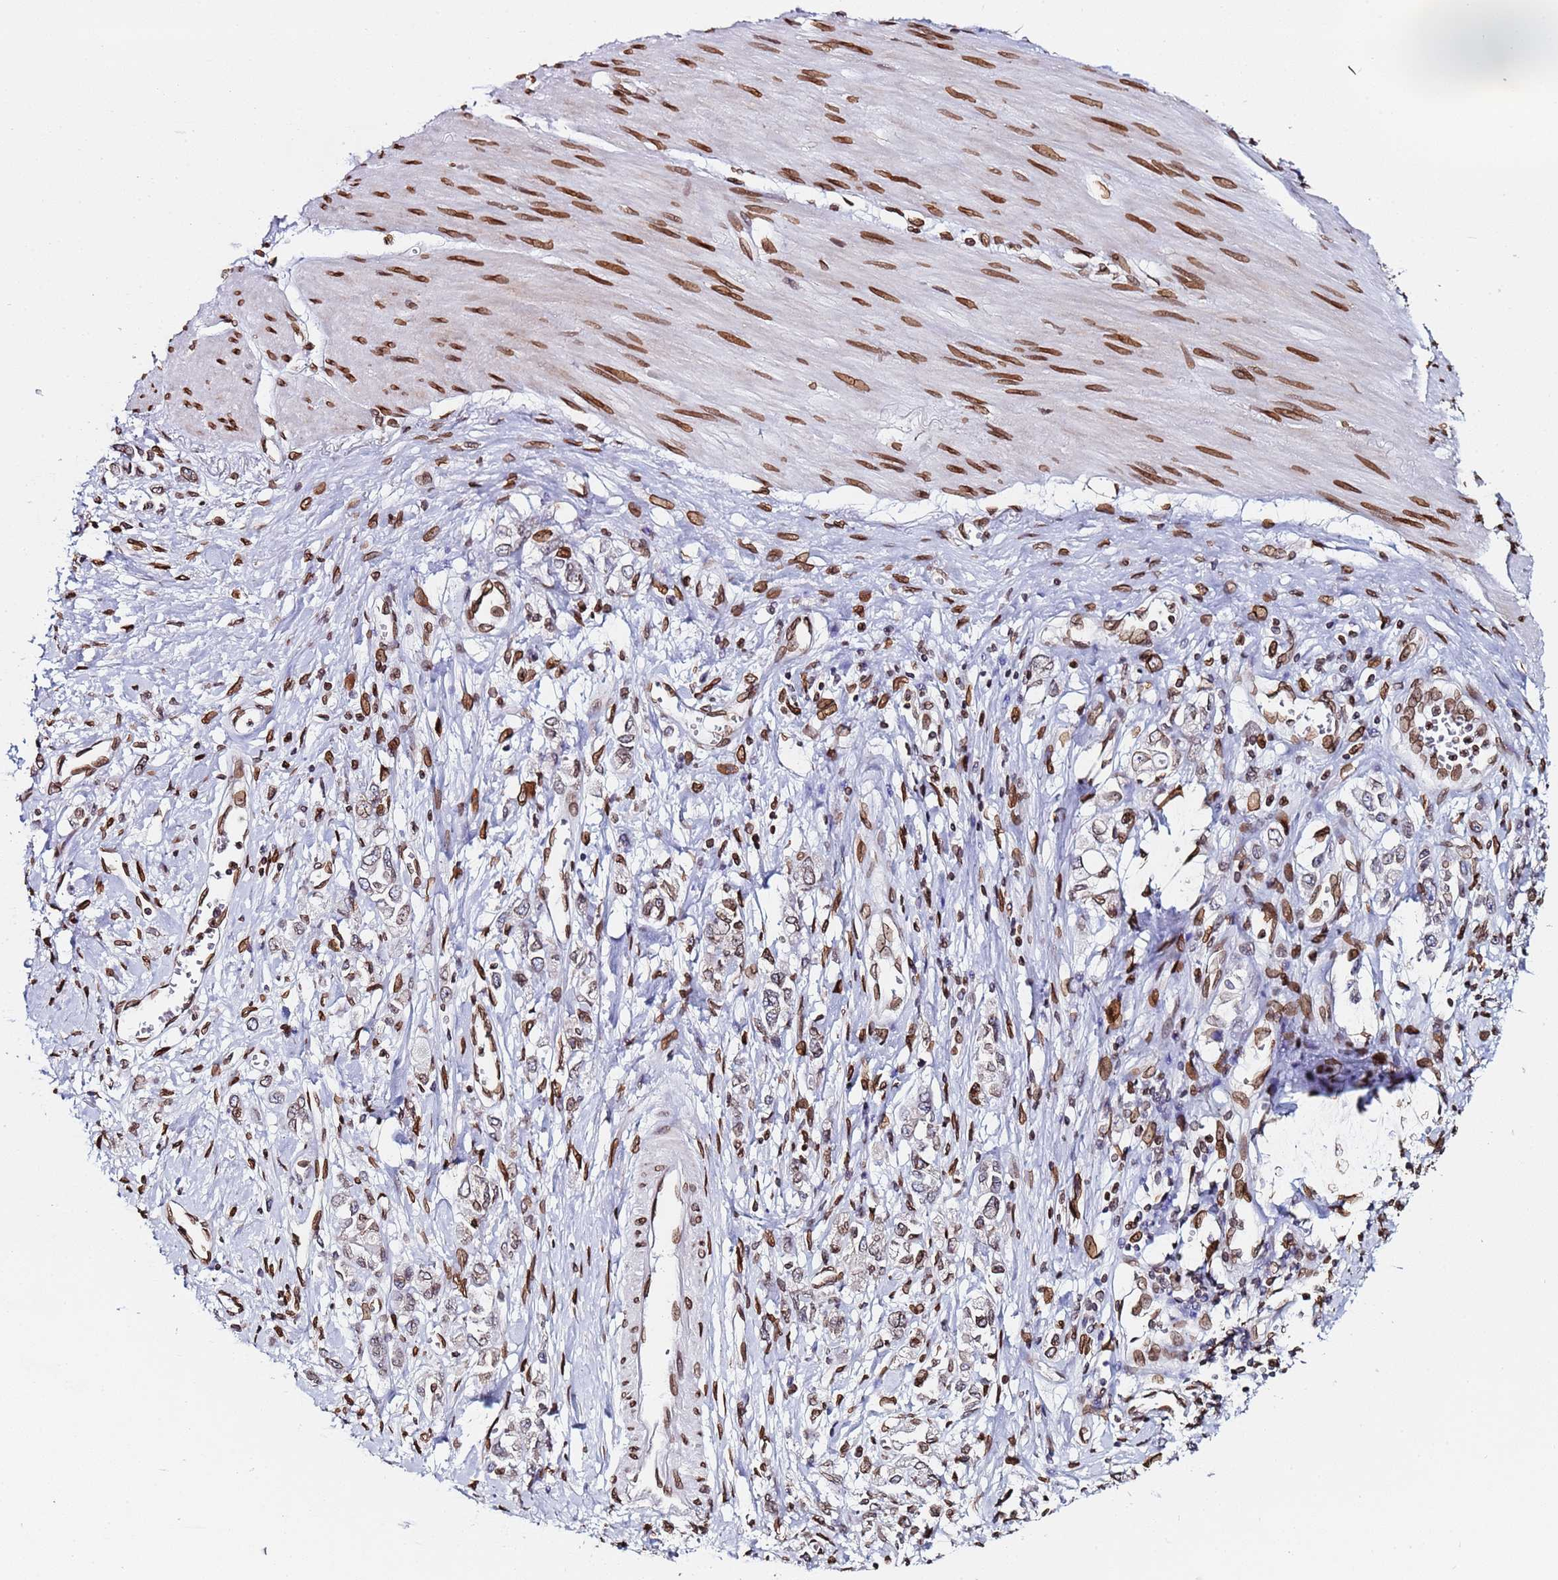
{"staining": {"intensity": "weak", "quantity": "<25%", "location": "cytoplasmic/membranous,nuclear"}, "tissue": "stomach cancer", "cell_type": "Tumor cells", "image_type": "cancer", "snomed": [{"axis": "morphology", "description": "Adenocarcinoma, NOS"}, {"axis": "topography", "description": "Stomach"}], "caption": "IHC of adenocarcinoma (stomach) exhibits no expression in tumor cells.", "gene": "TOR1AIP1", "patient": {"sex": "female", "age": 76}}